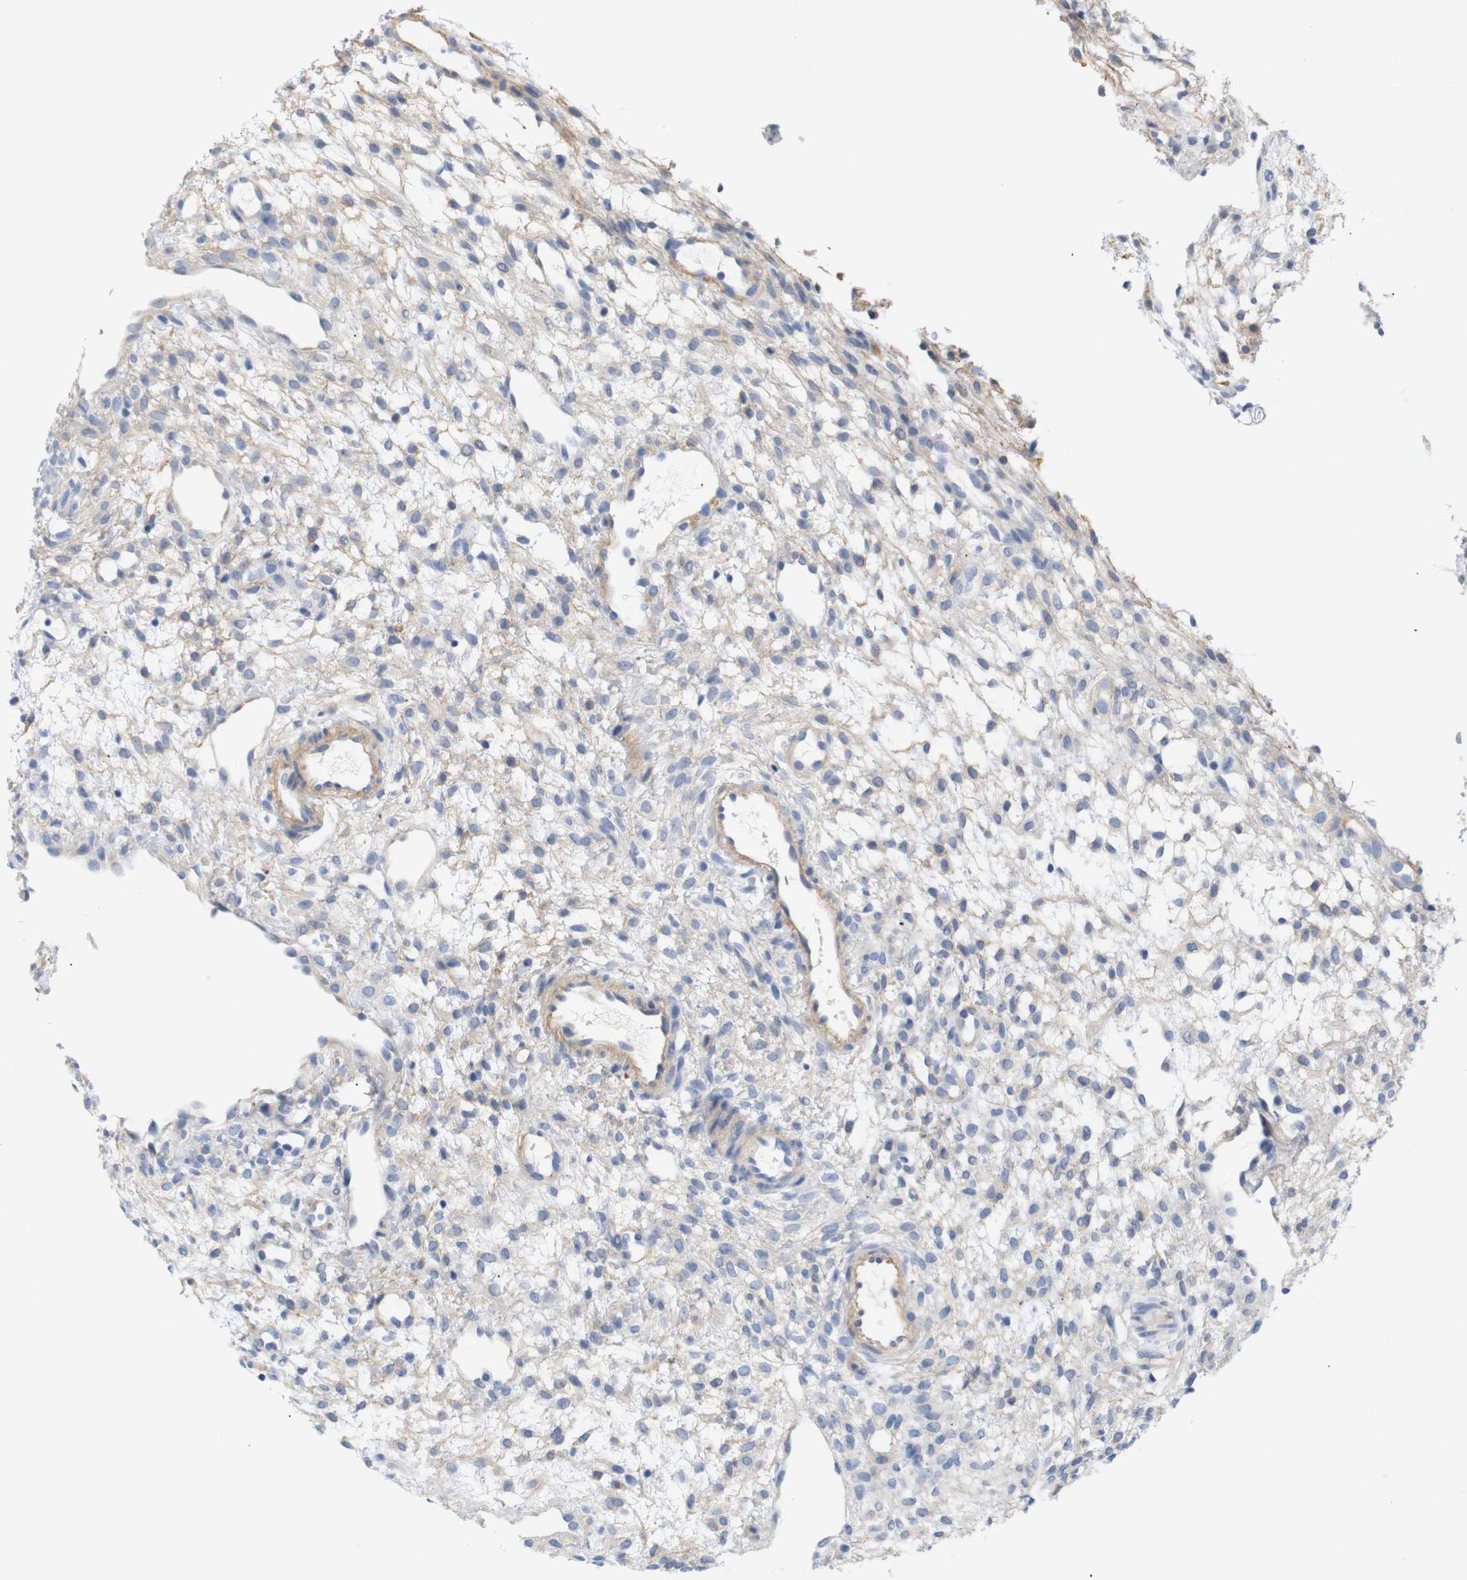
{"staining": {"intensity": "weak", "quantity": "<25%", "location": "cytoplasmic/membranous"}, "tissue": "ovary", "cell_type": "Ovarian stroma cells", "image_type": "normal", "snomed": [{"axis": "morphology", "description": "Normal tissue, NOS"}, {"axis": "morphology", "description": "Cyst, NOS"}, {"axis": "topography", "description": "Ovary"}], "caption": "High power microscopy image of an immunohistochemistry micrograph of unremarkable ovary, revealing no significant expression in ovarian stroma cells.", "gene": "STMN3", "patient": {"sex": "female", "age": 18}}